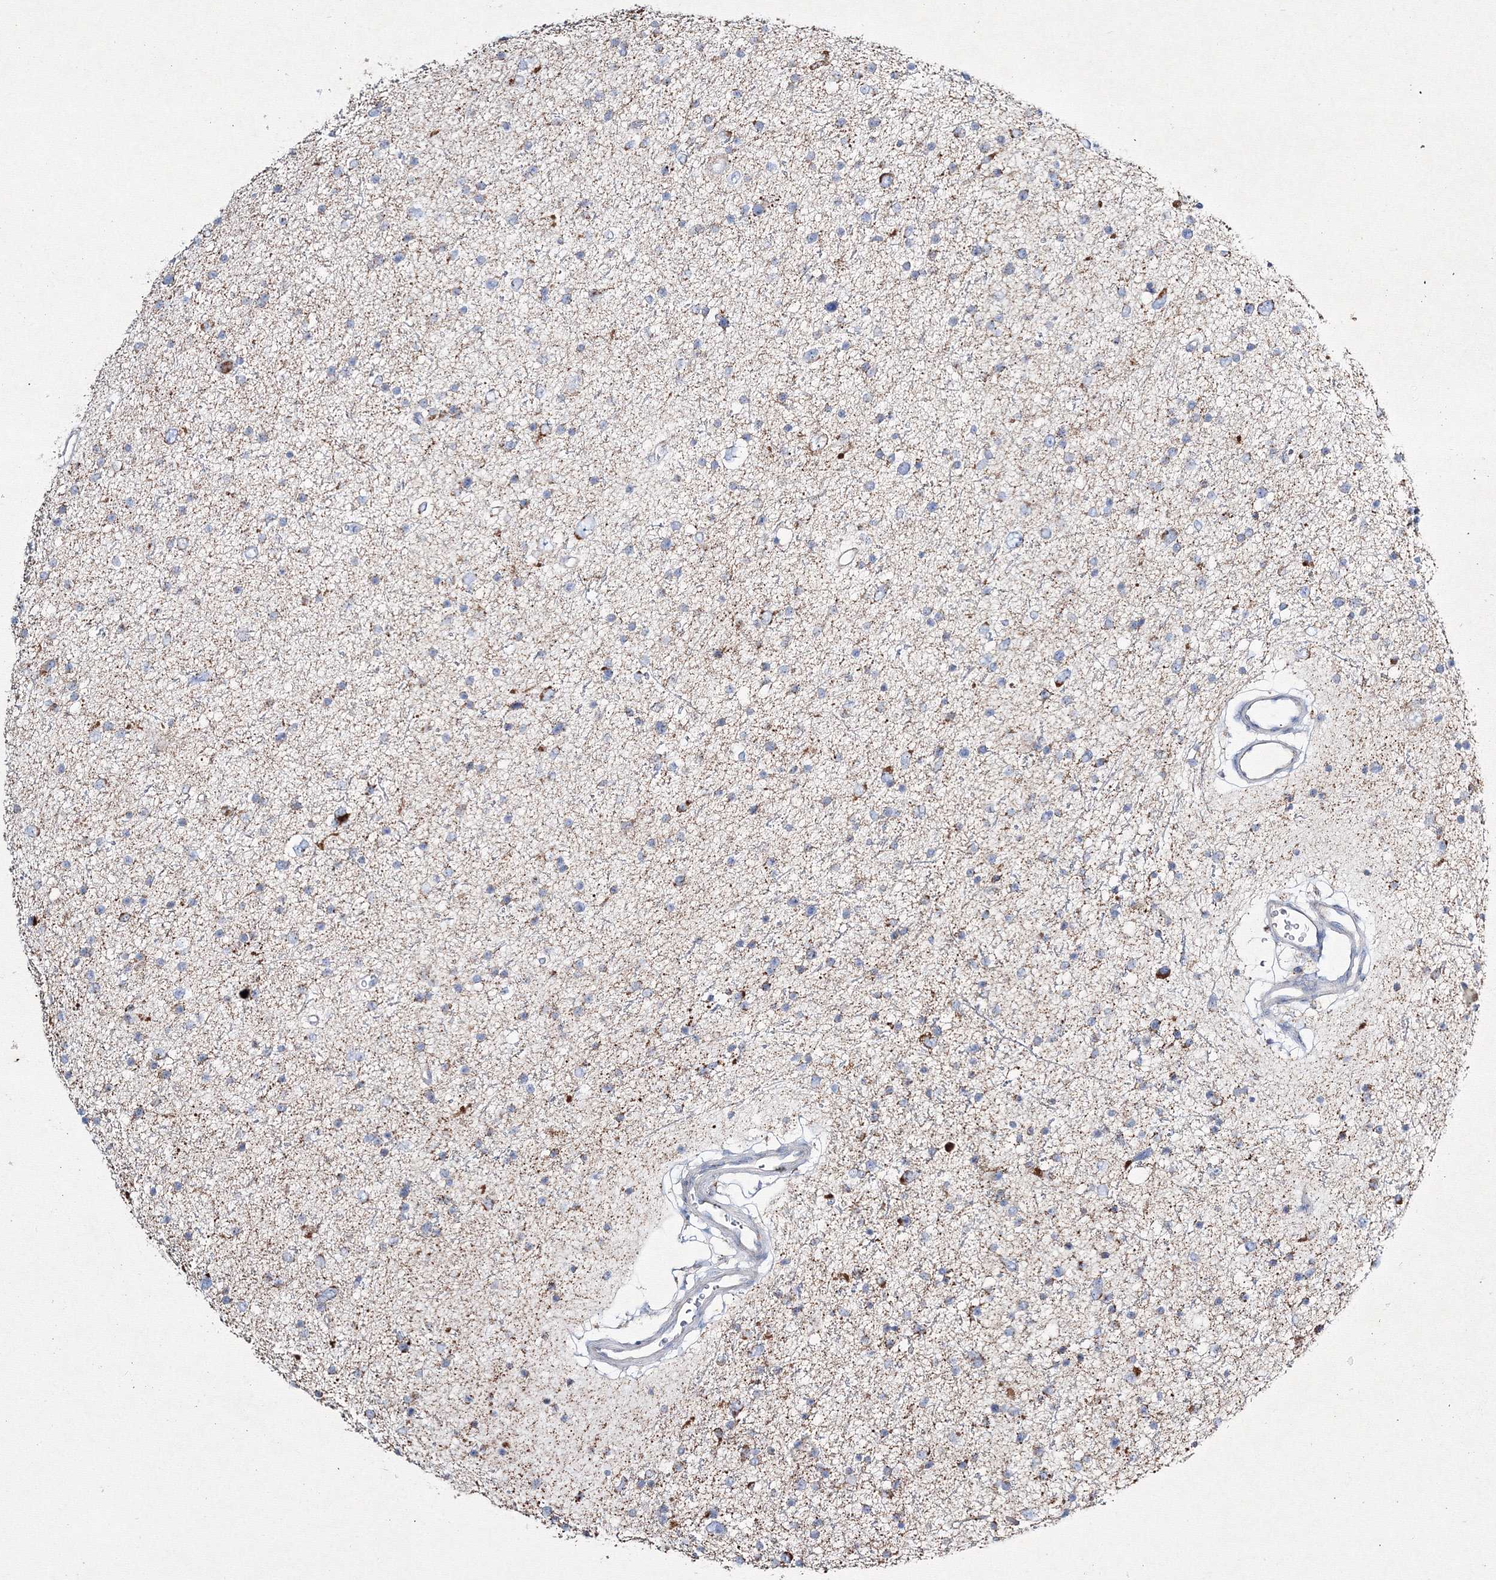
{"staining": {"intensity": "moderate", "quantity": "<25%", "location": "cytoplasmic/membranous"}, "tissue": "glioma", "cell_type": "Tumor cells", "image_type": "cancer", "snomed": [{"axis": "morphology", "description": "Glioma, malignant, Low grade"}, {"axis": "topography", "description": "Brain"}], "caption": "Immunohistochemistry of glioma displays low levels of moderate cytoplasmic/membranous staining in approximately <25% of tumor cells.", "gene": "IGSF9", "patient": {"sex": "female", "age": 37}}